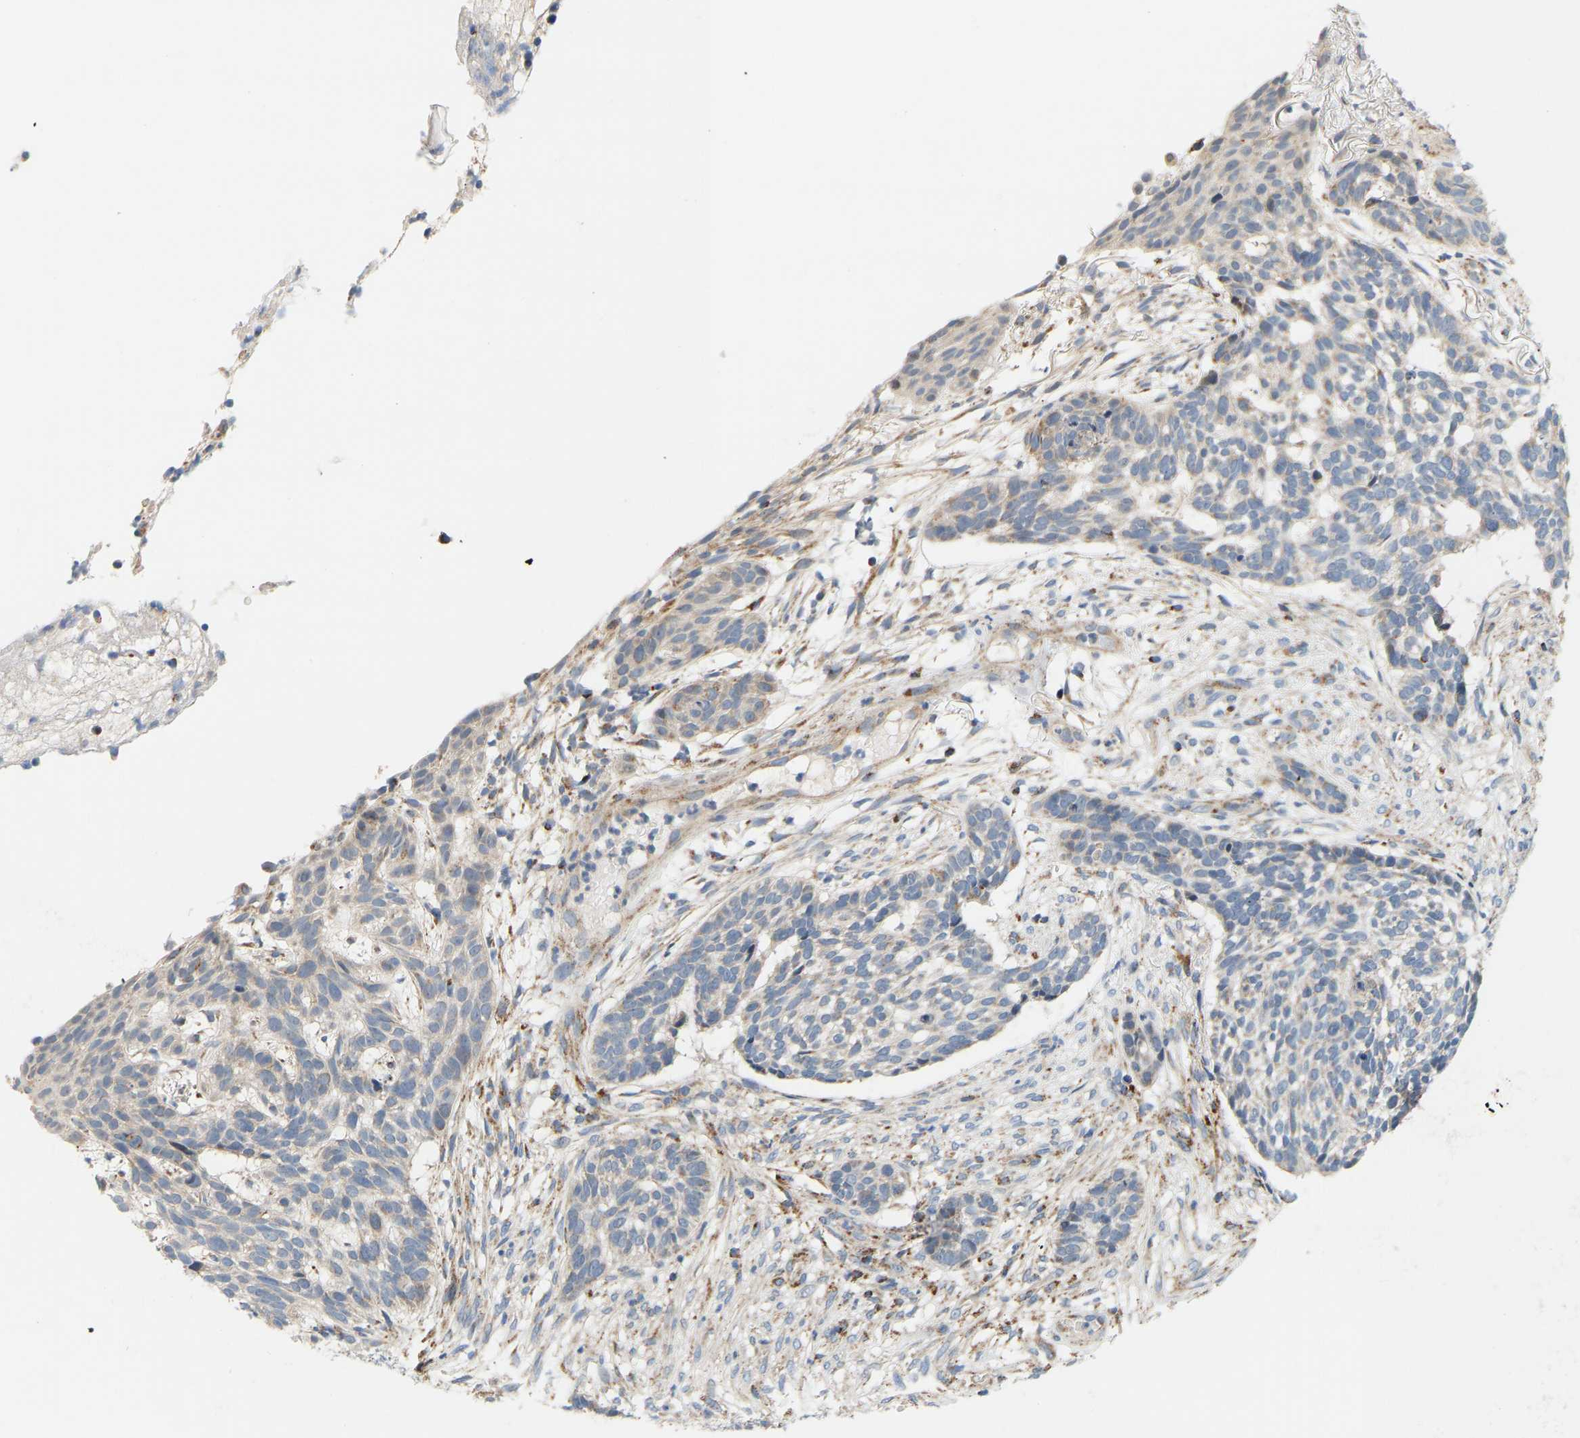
{"staining": {"intensity": "moderate", "quantity": "<25%", "location": "cytoplasmic/membranous"}, "tissue": "skin cancer", "cell_type": "Tumor cells", "image_type": "cancer", "snomed": [{"axis": "morphology", "description": "Basal cell carcinoma"}, {"axis": "topography", "description": "Skin"}], "caption": "Tumor cells reveal low levels of moderate cytoplasmic/membranous staining in about <25% of cells in human skin cancer (basal cell carcinoma).", "gene": "GPSM2", "patient": {"sex": "male", "age": 85}}